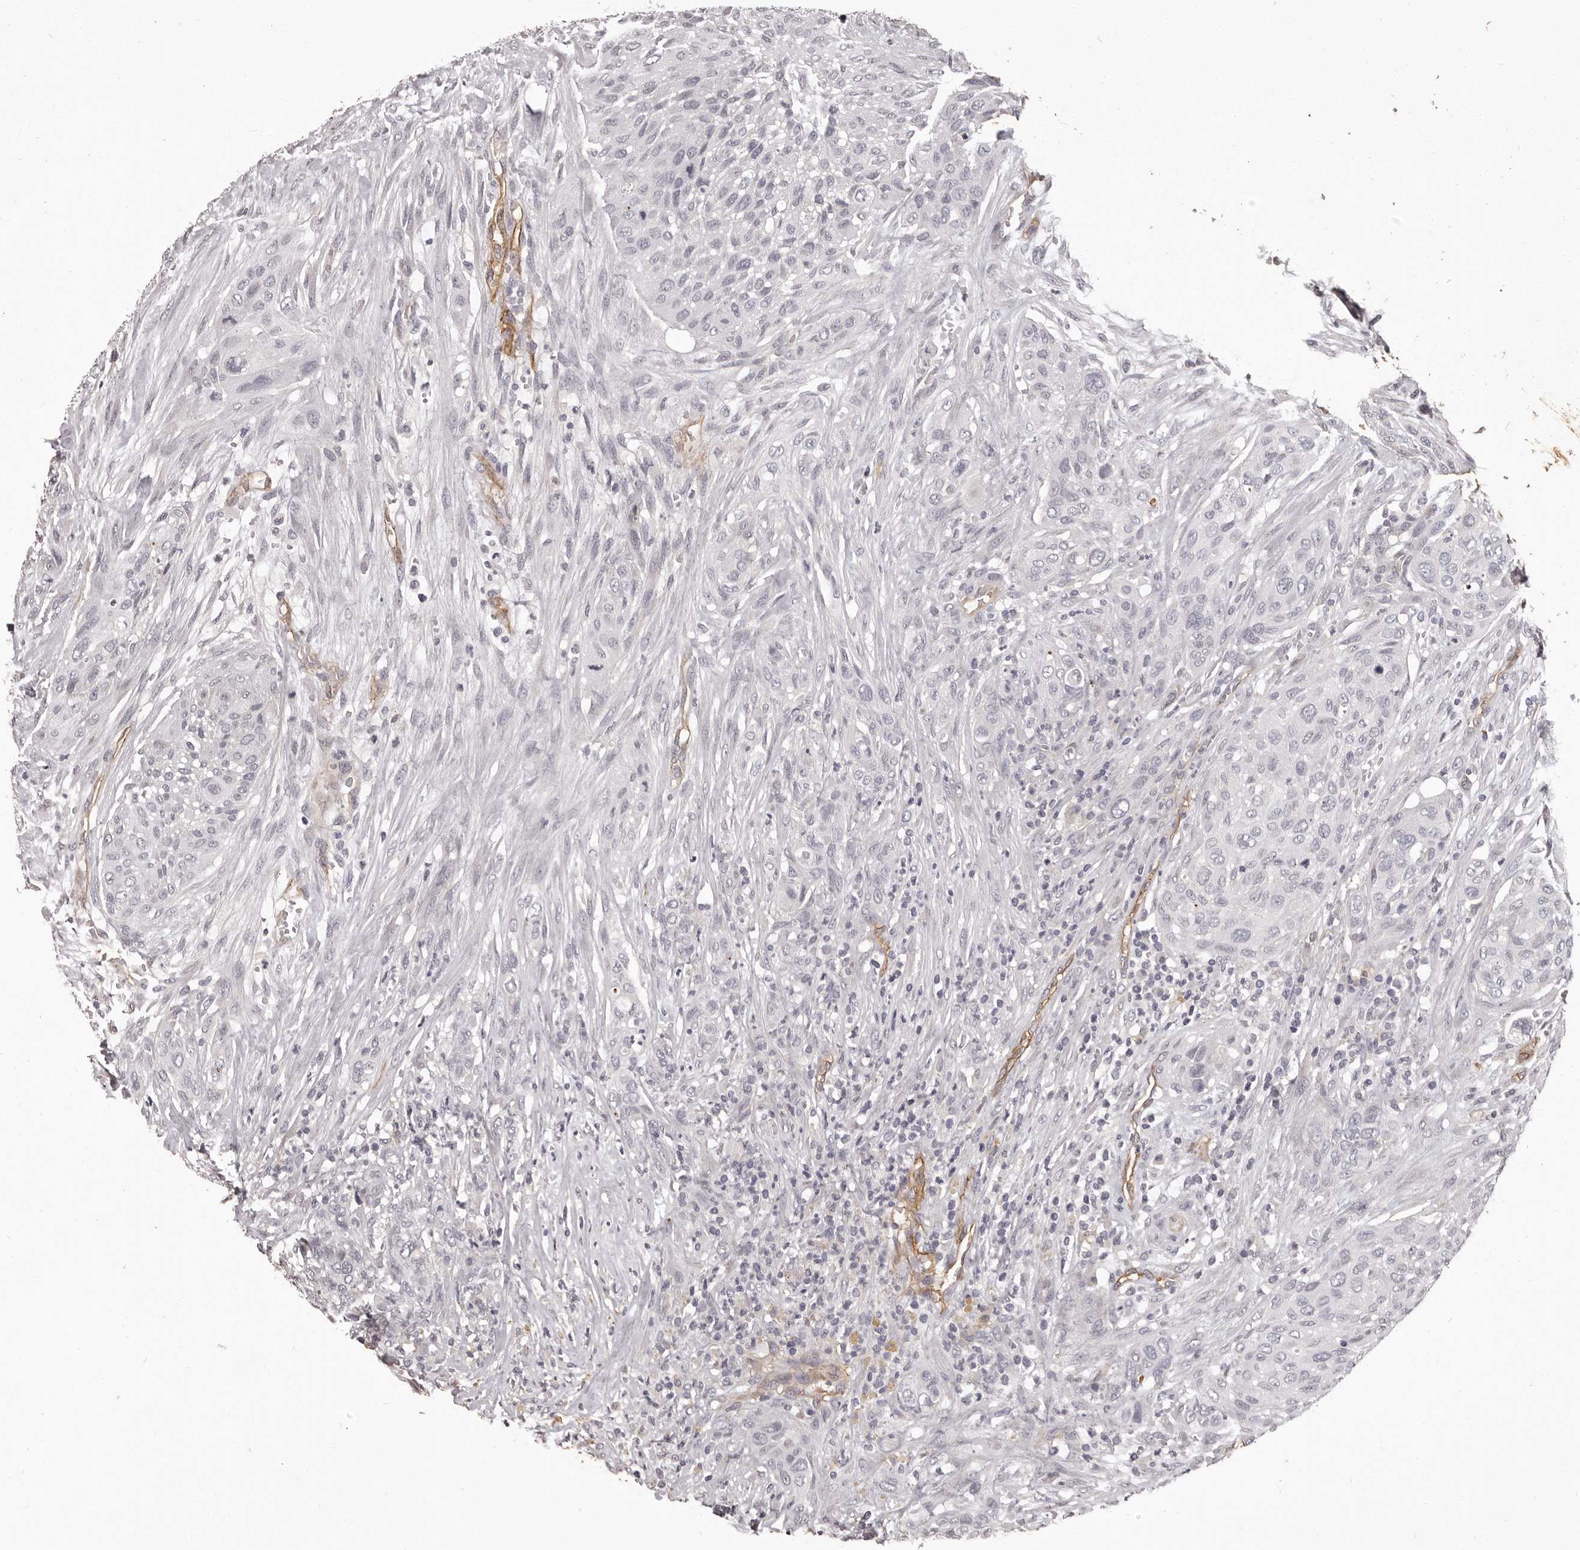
{"staining": {"intensity": "negative", "quantity": "none", "location": "none"}, "tissue": "urothelial cancer", "cell_type": "Tumor cells", "image_type": "cancer", "snomed": [{"axis": "morphology", "description": "Urothelial carcinoma, High grade"}, {"axis": "topography", "description": "Urinary bladder"}], "caption": "Immunohistochemistry image of neoplastic tissue: human high-grade urothelial carcinoma stained with DAB (3,3'-diaminobenzidine) displays no significant protein expression in tumor cells. (DAB immunohistochemistry (IHC) with hematoxylin counter stain).", "gene": "GPR78", "patient": {"sex": "male", "age": 35}}